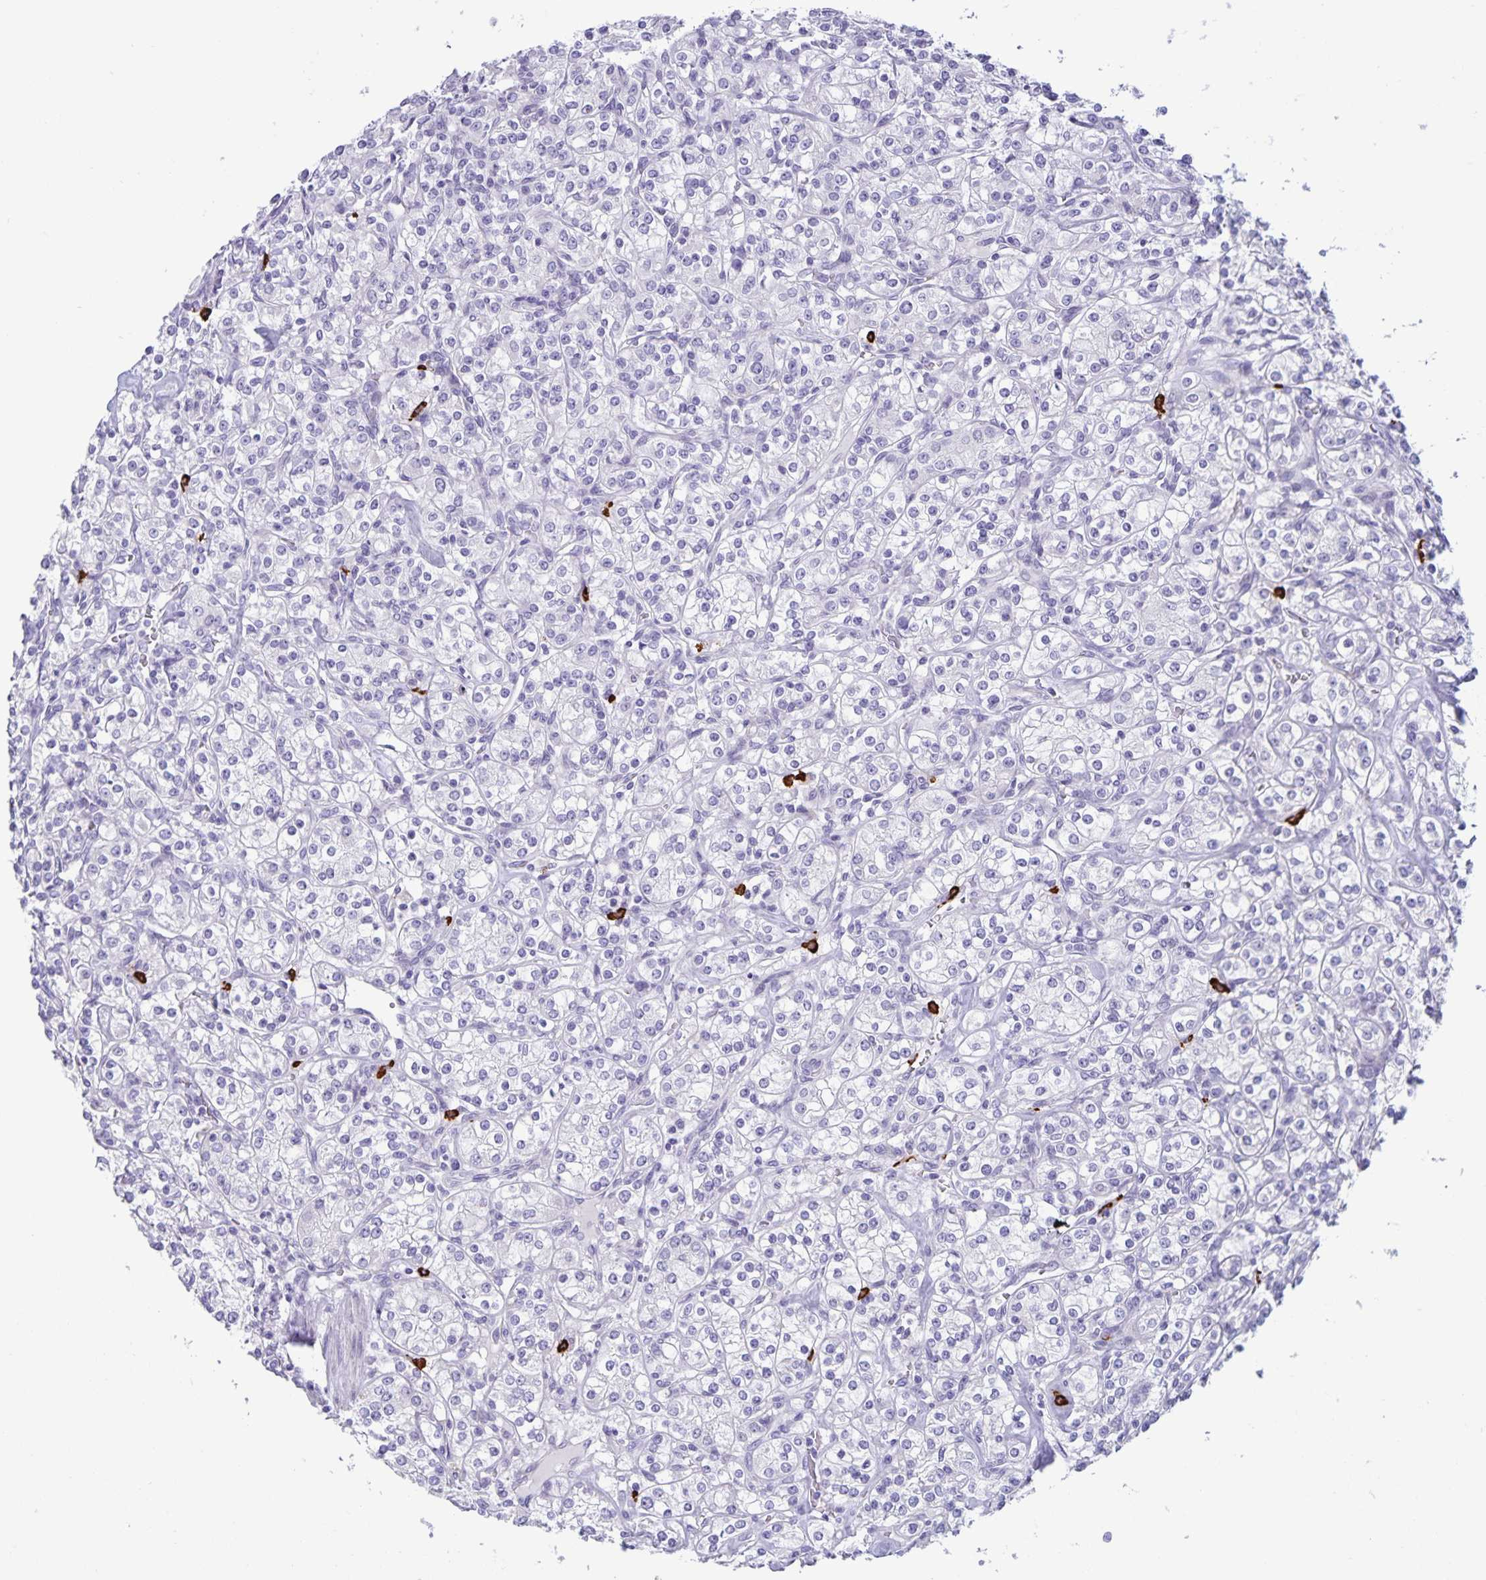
{"staining": {"intensity": "negative", "quantity": "none", "location": "none"}, "tissue": "renal cancer", "cell_type": "Tumor cells", "image_type": "cancer", "snomed": [{"axis": "morphology", "description": "Adenocarcinoma, NOS"}, {"axis": "topography", "description": "Kidney"}], "caption": "Immunohistochemistry (IHC) micrograph of neoplastic tissue: human renal cancer (adenocarcinoma) stained with DAB (3,3'-diaminobenzidine) shows no significant protein expression in tumor cells.", "gene": "IBTK", "patient": {"sex": "male", "age": 77}}